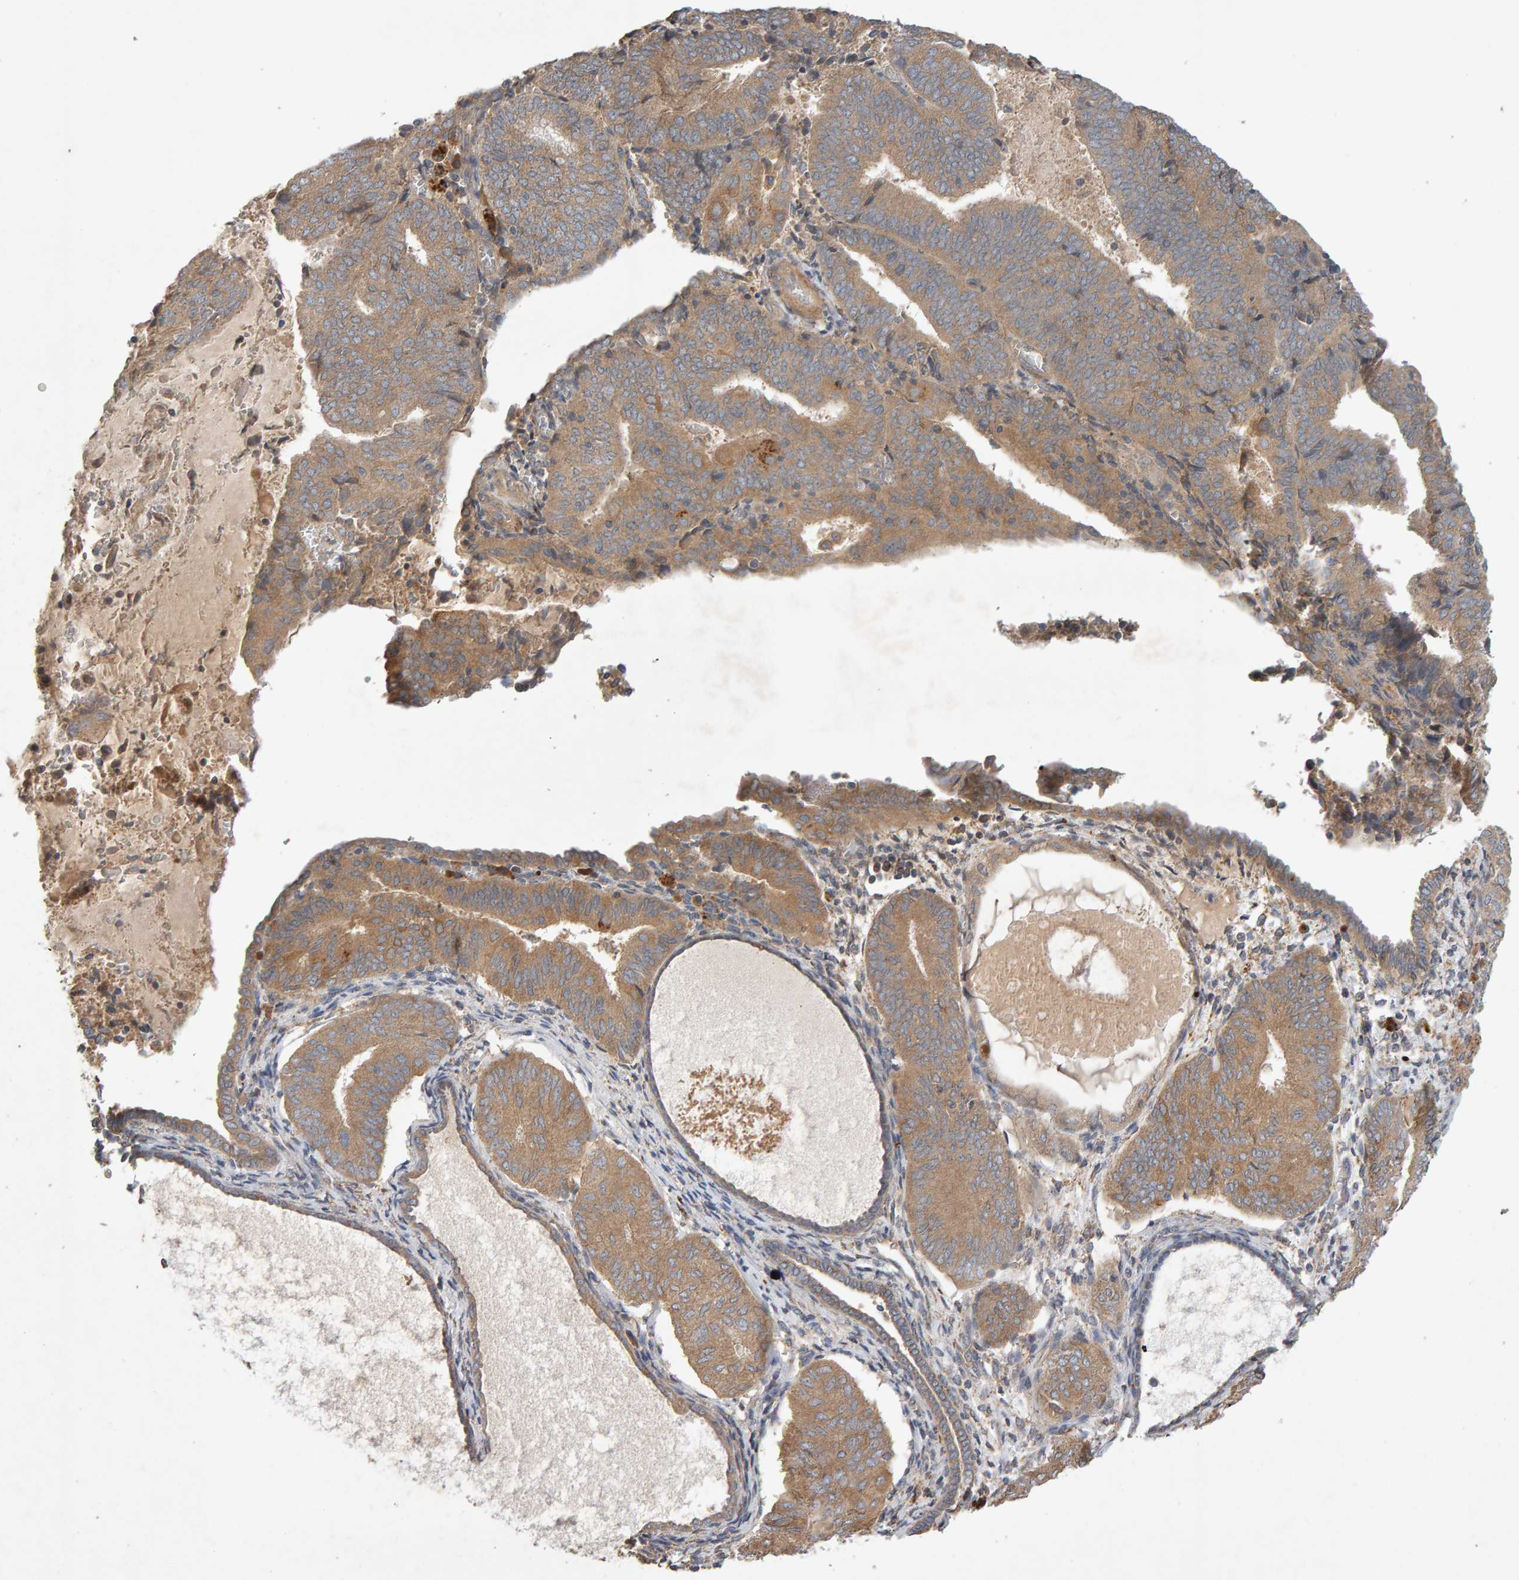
{"staining": {"intensity": "moderate", "quantity": ">75%", "location": "cytoplasmic/membranous"}, "tissue": "endometrial cancer", "cell_type": "Tumor cells", "image_type": "cancer", "snomed": [{"axis": "morphology", "description": "Adenocarcinoma, NOS"}, {"axis": "topography", "description": "Endometrium"}], "caption": "This is a photomicrograph of immunohistochemistry staining of endometrial adenocarcinoma, which shows moderate positivity in the cytoplasmic/membranous of tumor cells.", "gene": "RNF19A", "patient": {"sex": "female", "age": 81}}